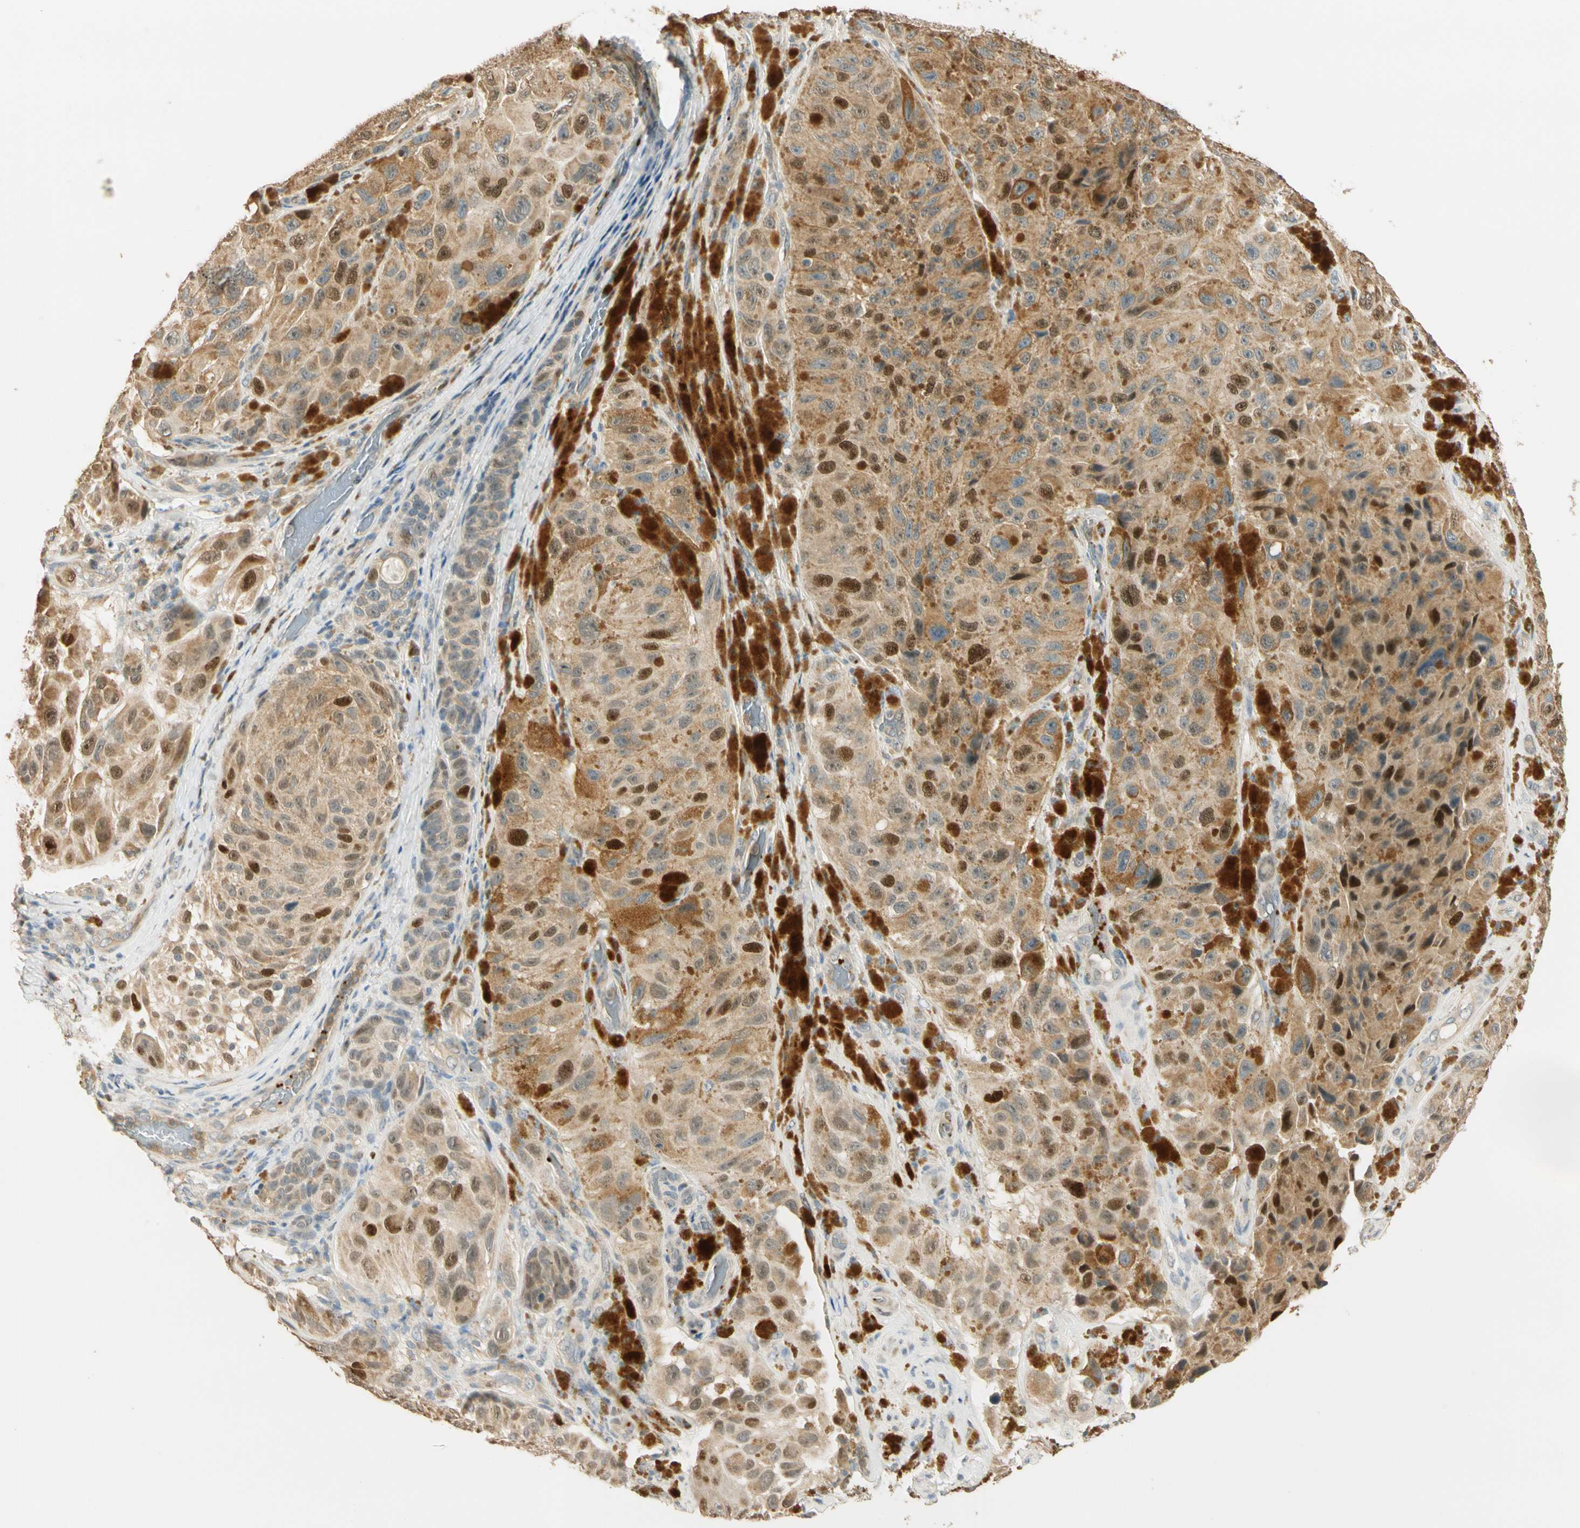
{"staining": {"intensity": "moderate", "quantity": ">75%", "location": "cytoplasmic/membranous,nuclear"}, "tissue": "melanoma", "cell_type": "Tumor cells", "image_type": "cancer", "snomed": [{"axis": "morphology", "description": "Malignant melanoma, NOS"}, {"axis": "topography", "description": "Skin"}], "caption": "Moderate cytoplasmic/membranous and nuclear positivity is identified in about >75% of tumor cells in melanoma.", "gene": "RAD18", "patient": {"sex": "female", "age": 73}}